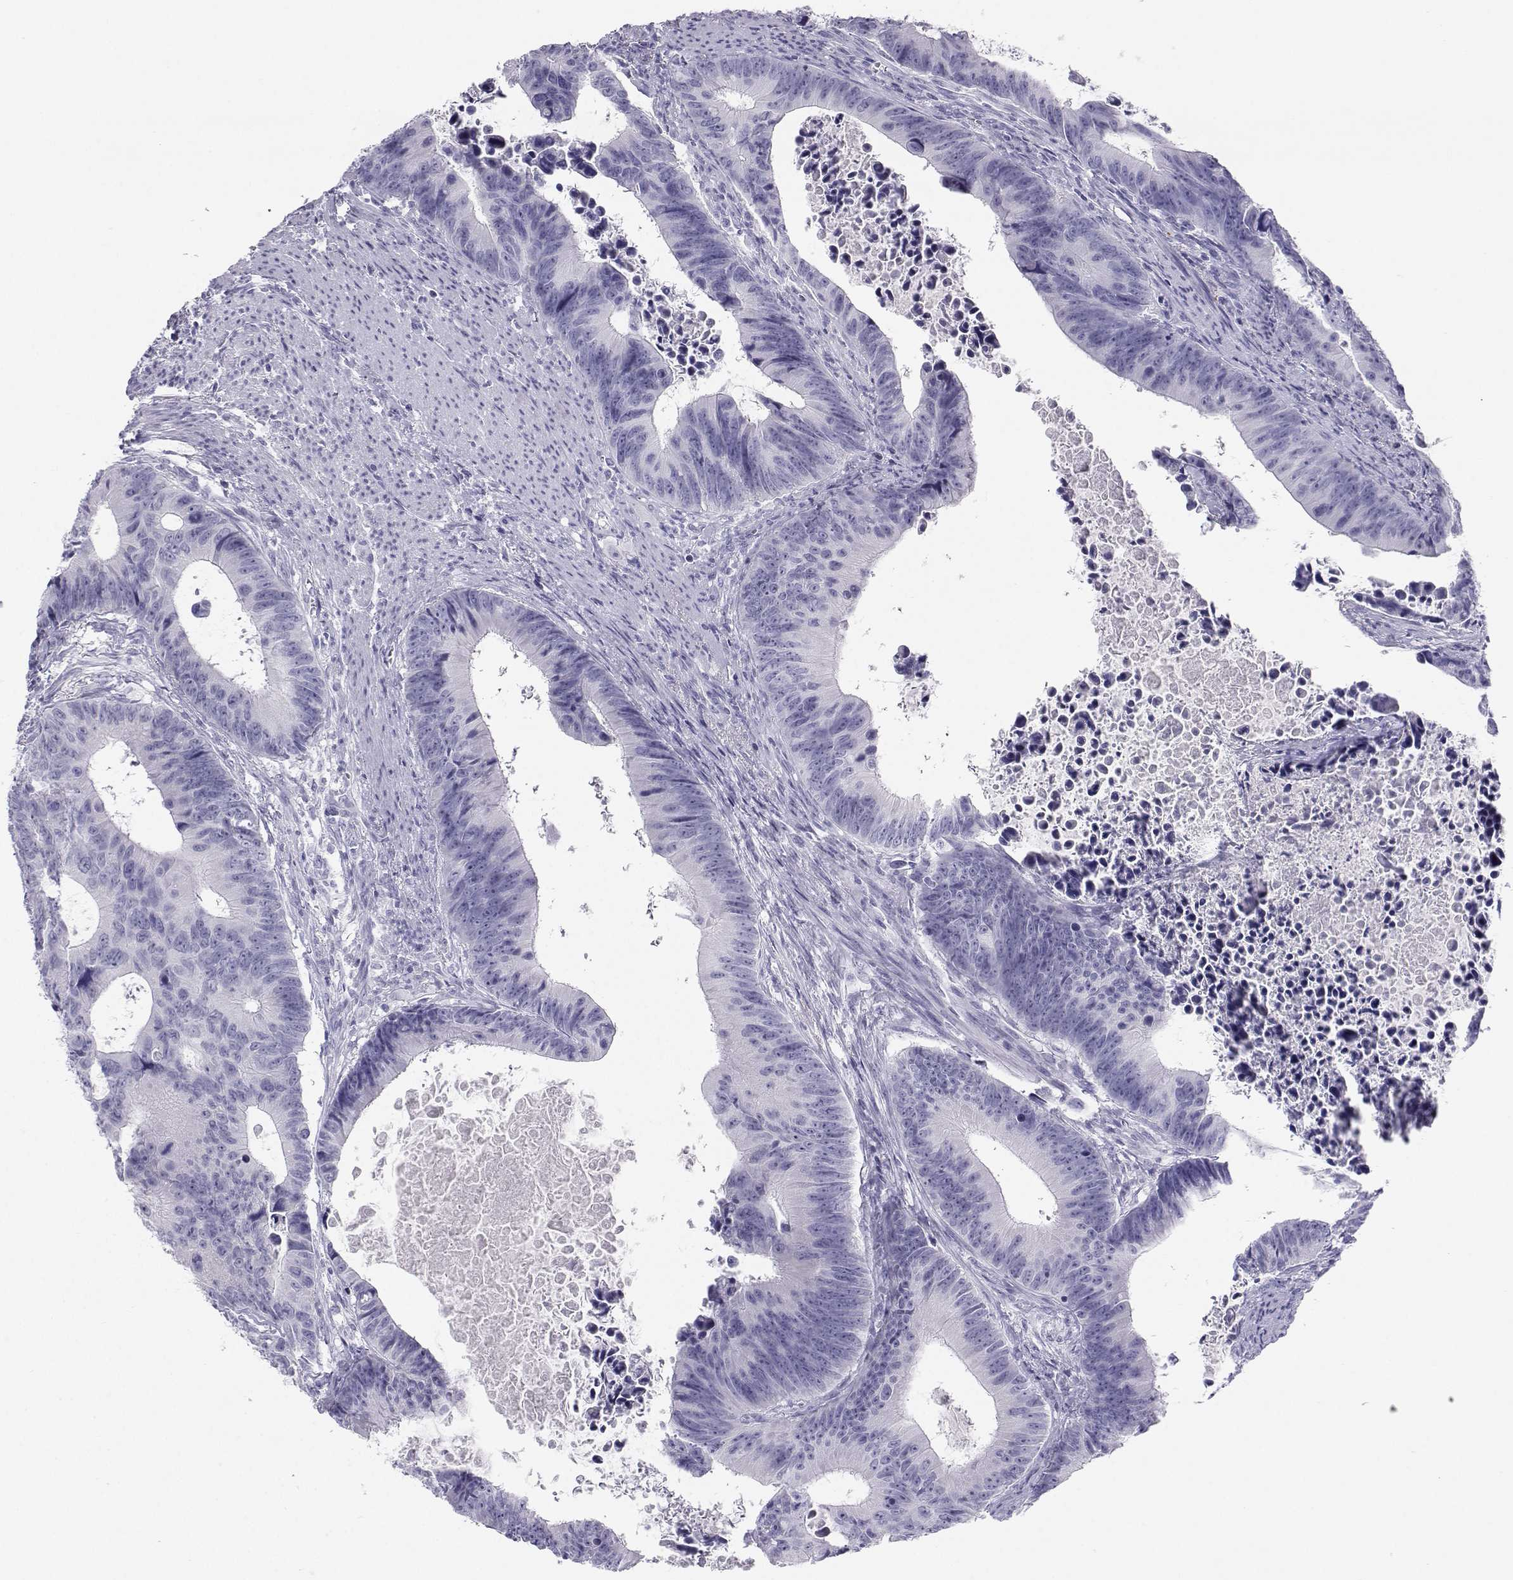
{"staining": {"intensity": "negative", "quantity": "none", "location": "none"}, "tissue": "colorectal cancer", "cell_type": "Tumor cells", "image_type": "cancer", "snomed": [{"axis": "morphology", "description": "Adenocarcinoma, NOS"}, {"axis": "topography", "description": "Colon"}], "caption": "Colorectal cancer was stained to show a protein in brown. There is no significant staining in tumor cells. (Stains: DAB immunohistochemistry with hematoxylin counter stain, Microscopy: brightfield microscopy at high magnification).", "gene": "SST", "patient": {"sex": "female", "age": 87}}